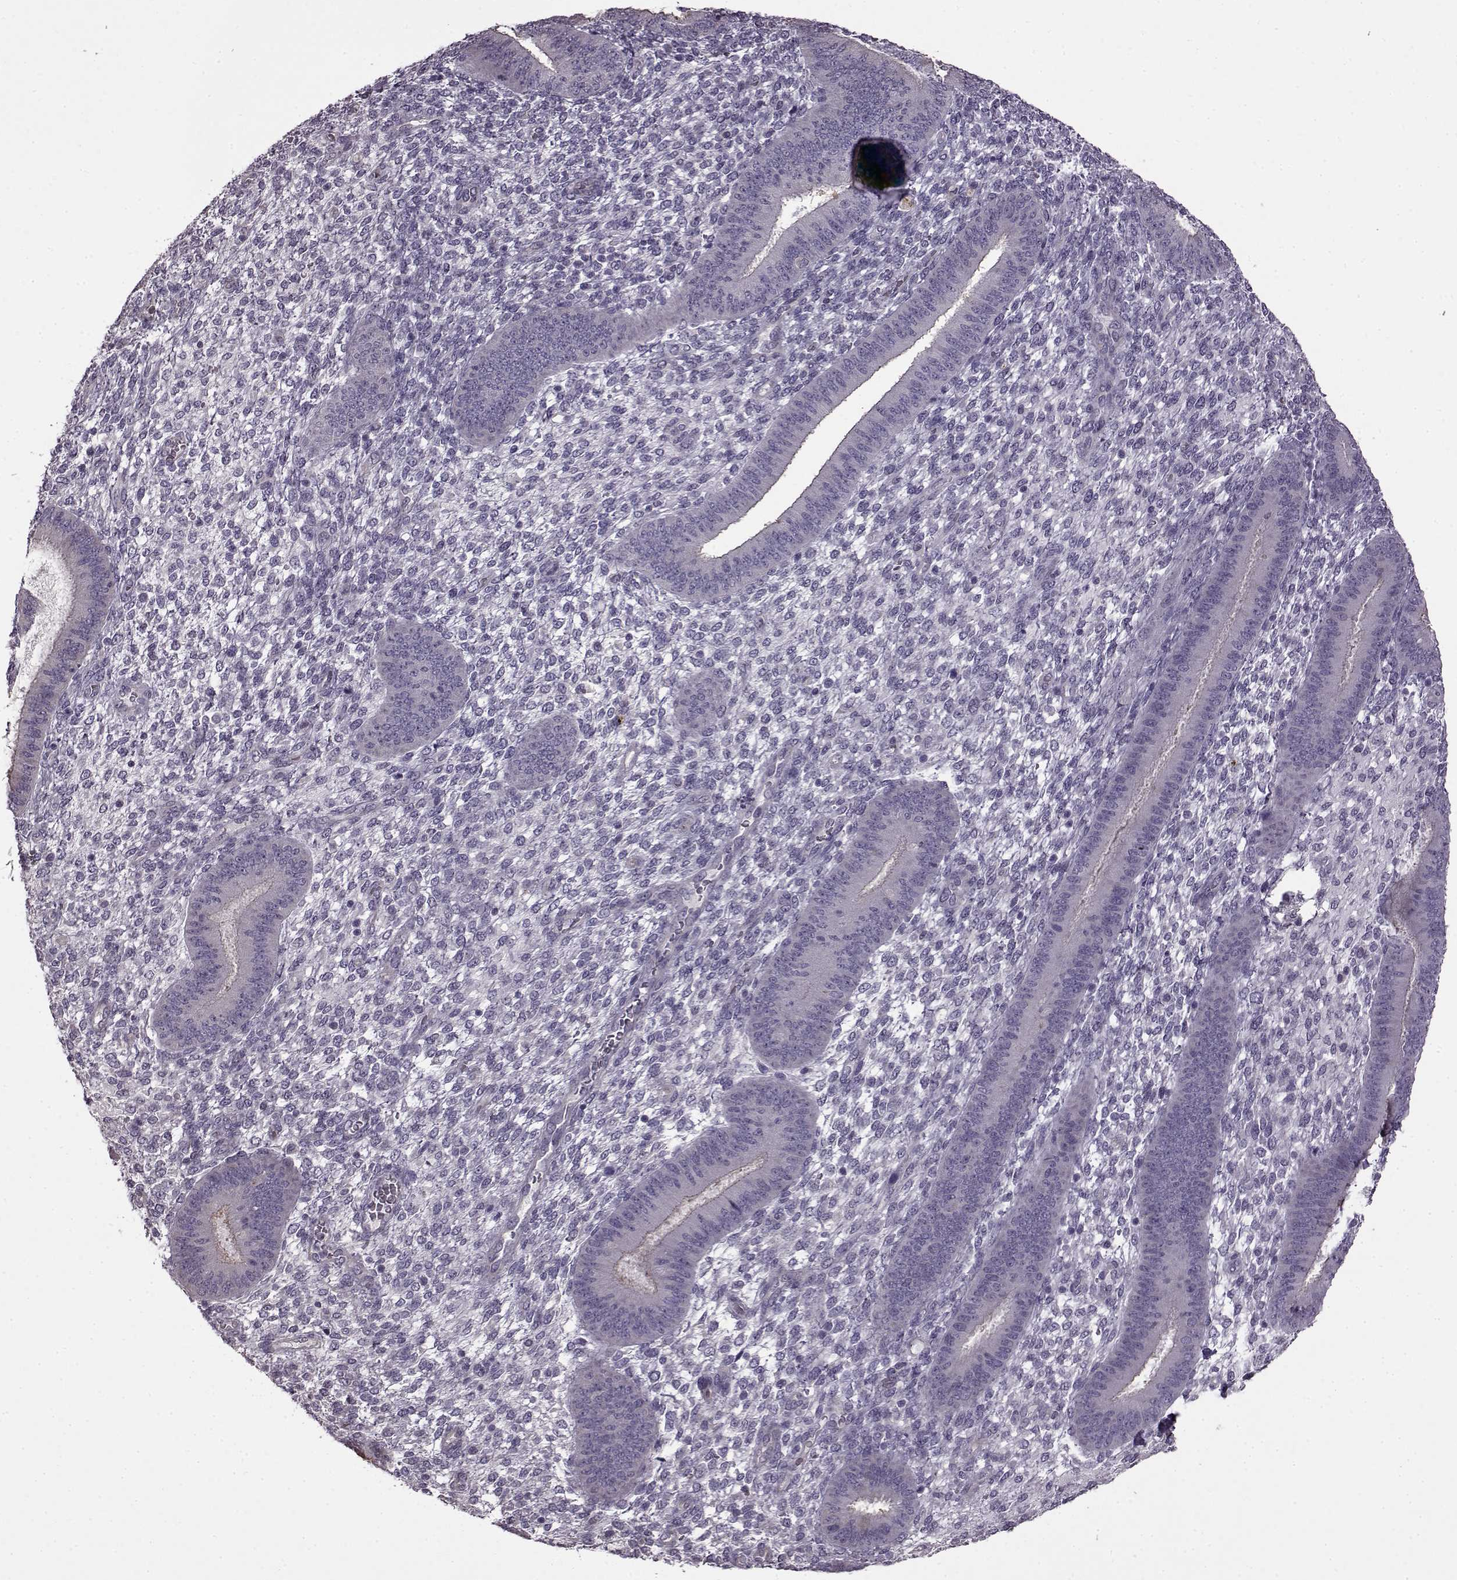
{"staining": {"intensity": "negative", "quantity": "none", "location": "none"}, "tissue": "endometrium", "cell_type": "Cells in endometrial stroma", "image_type": "normal", "snomed": [{"axis": "morphology", "description": "Normal tissue, NOS"}, {"axis": "topography", "description": "Endometrium"}], "caption": "The immunohistochemistry micrograph has no significant expression in cells in endometrial stroma of endometrium.", "gene": "EDDM3B", "patient": {"sex": "female", "age": 39}}